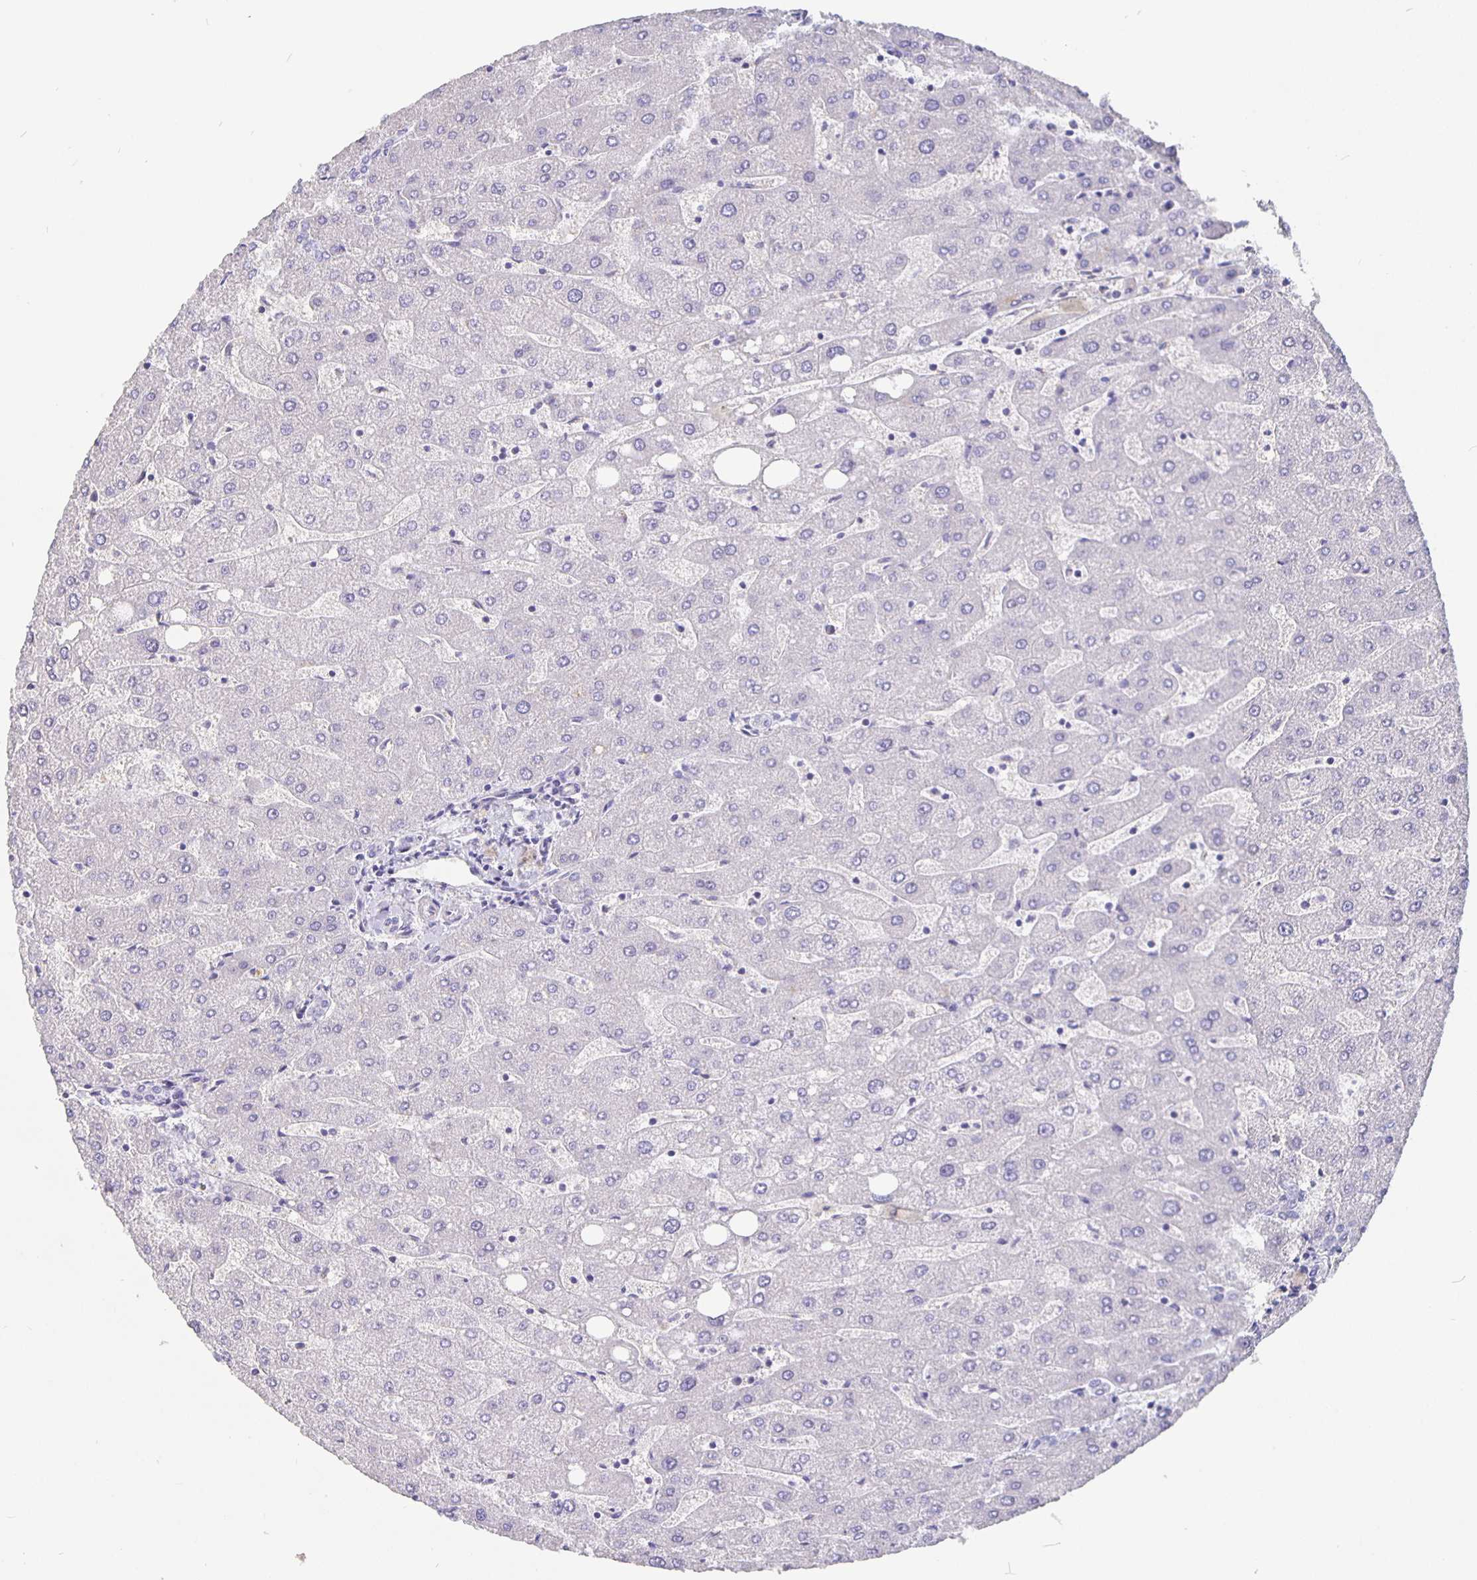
{"staining": {"intensity": "negative", "quantity": "none", "location": "none"}, "tissue": "liver", "cell_type": "Cholangiocytes", "image_type": "normal", "snomed": [{"axis": "morphology", "description": "Normal tissue, NOS"}, {"axis": "topography", "description": "Liver"}], "caption": "Immunohistochemistry (IHC) of normal liver shows no positivity in cholangiocytes. Brightfield microscopy of immunohistochemistry stained with DAB (brown) and hematoxylin (blue), captured at high magnification.", "gene": "CFAP74", "patient": {"sex": "male", "age": 67}}